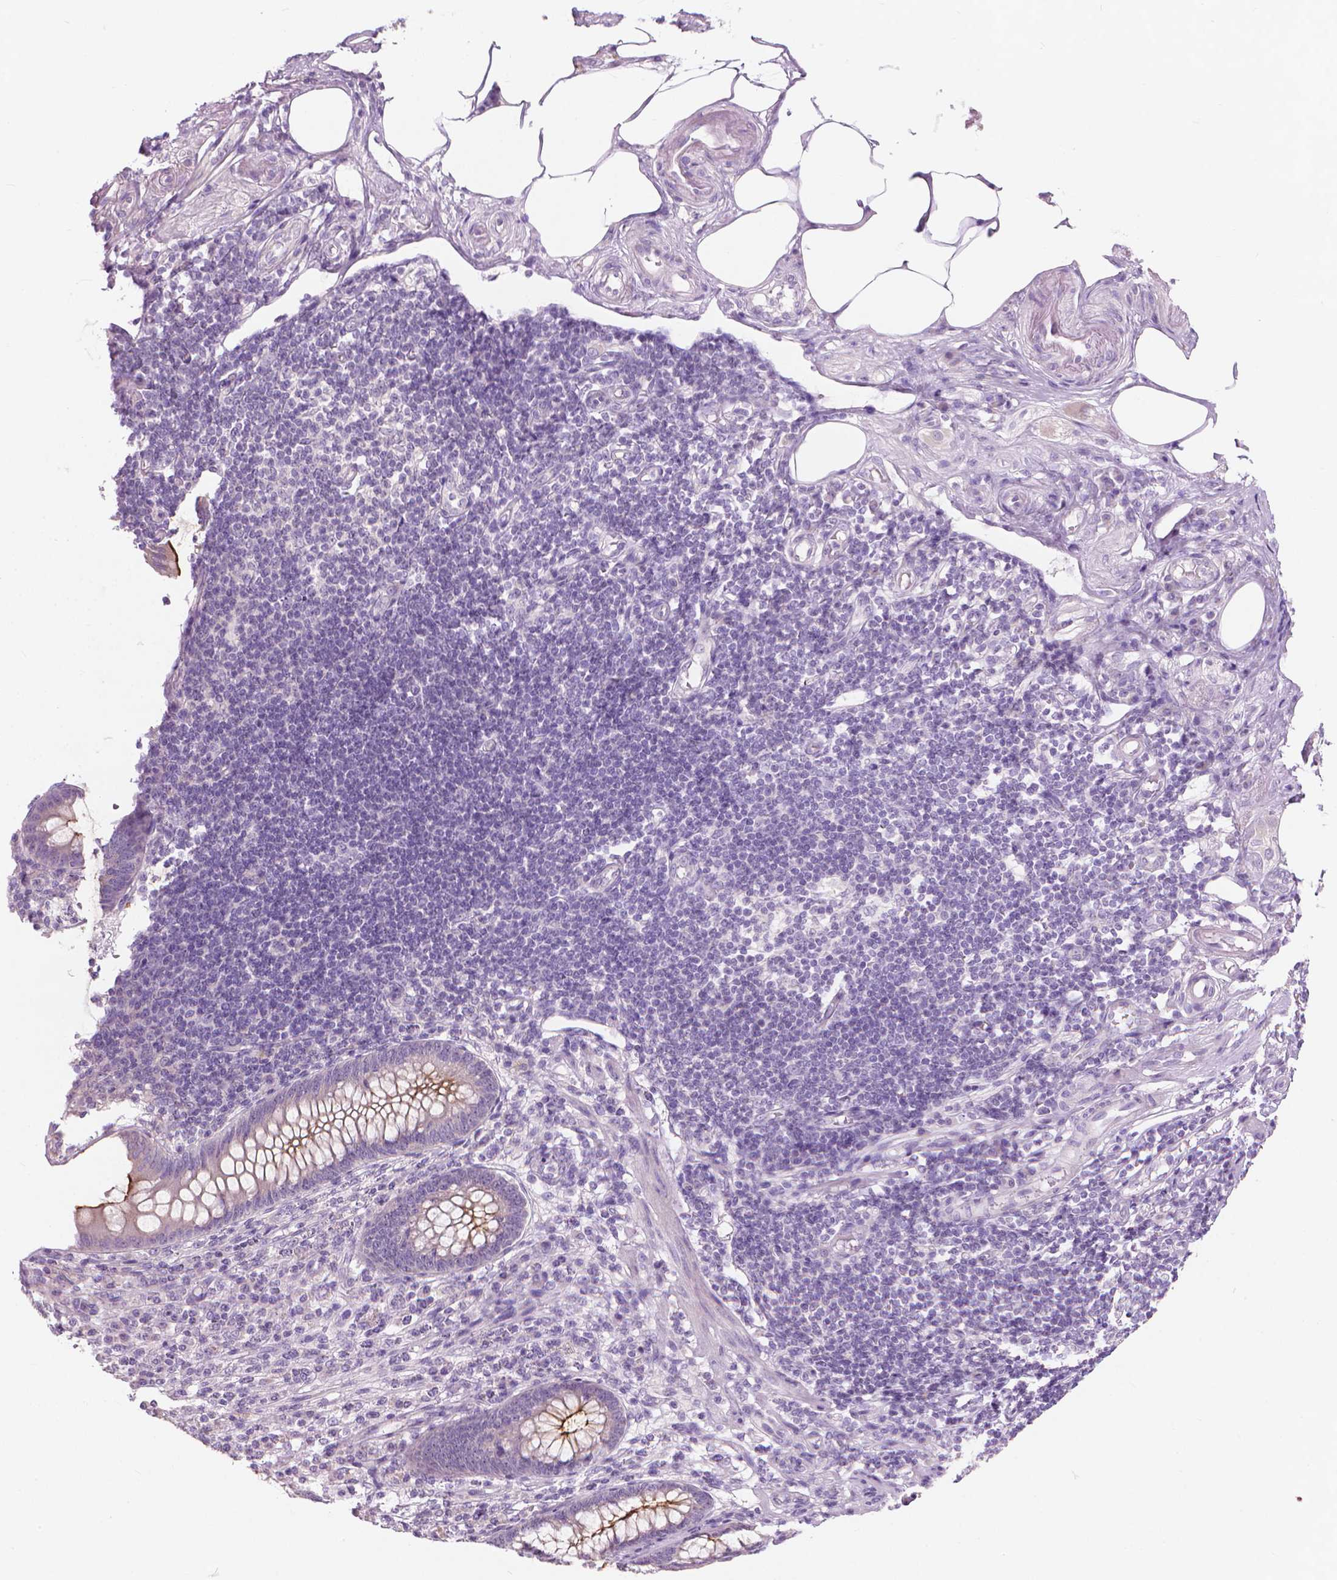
{"staining": {"intensity": "moderate", "quantity": "<25%", "location": "cytoplasmic/membranous"}, "tissue": "appendix", "cell_type": "Glandular cells", "image_type": "normal", "snomed": [{"axis": "morphology", "description": "Normal tissue, NOS"}, {"axis": "topography", "description": "Appendix"}], "caption": "High-power microscopy captured an immunohistochemistry photomicrograph of benign appendix, revealing moderate cytoplasmic/membranous positivity in about <25% of glandular cells.", "gene": "GPRC5A", "patient": {"sex": "female", "age": 57}}